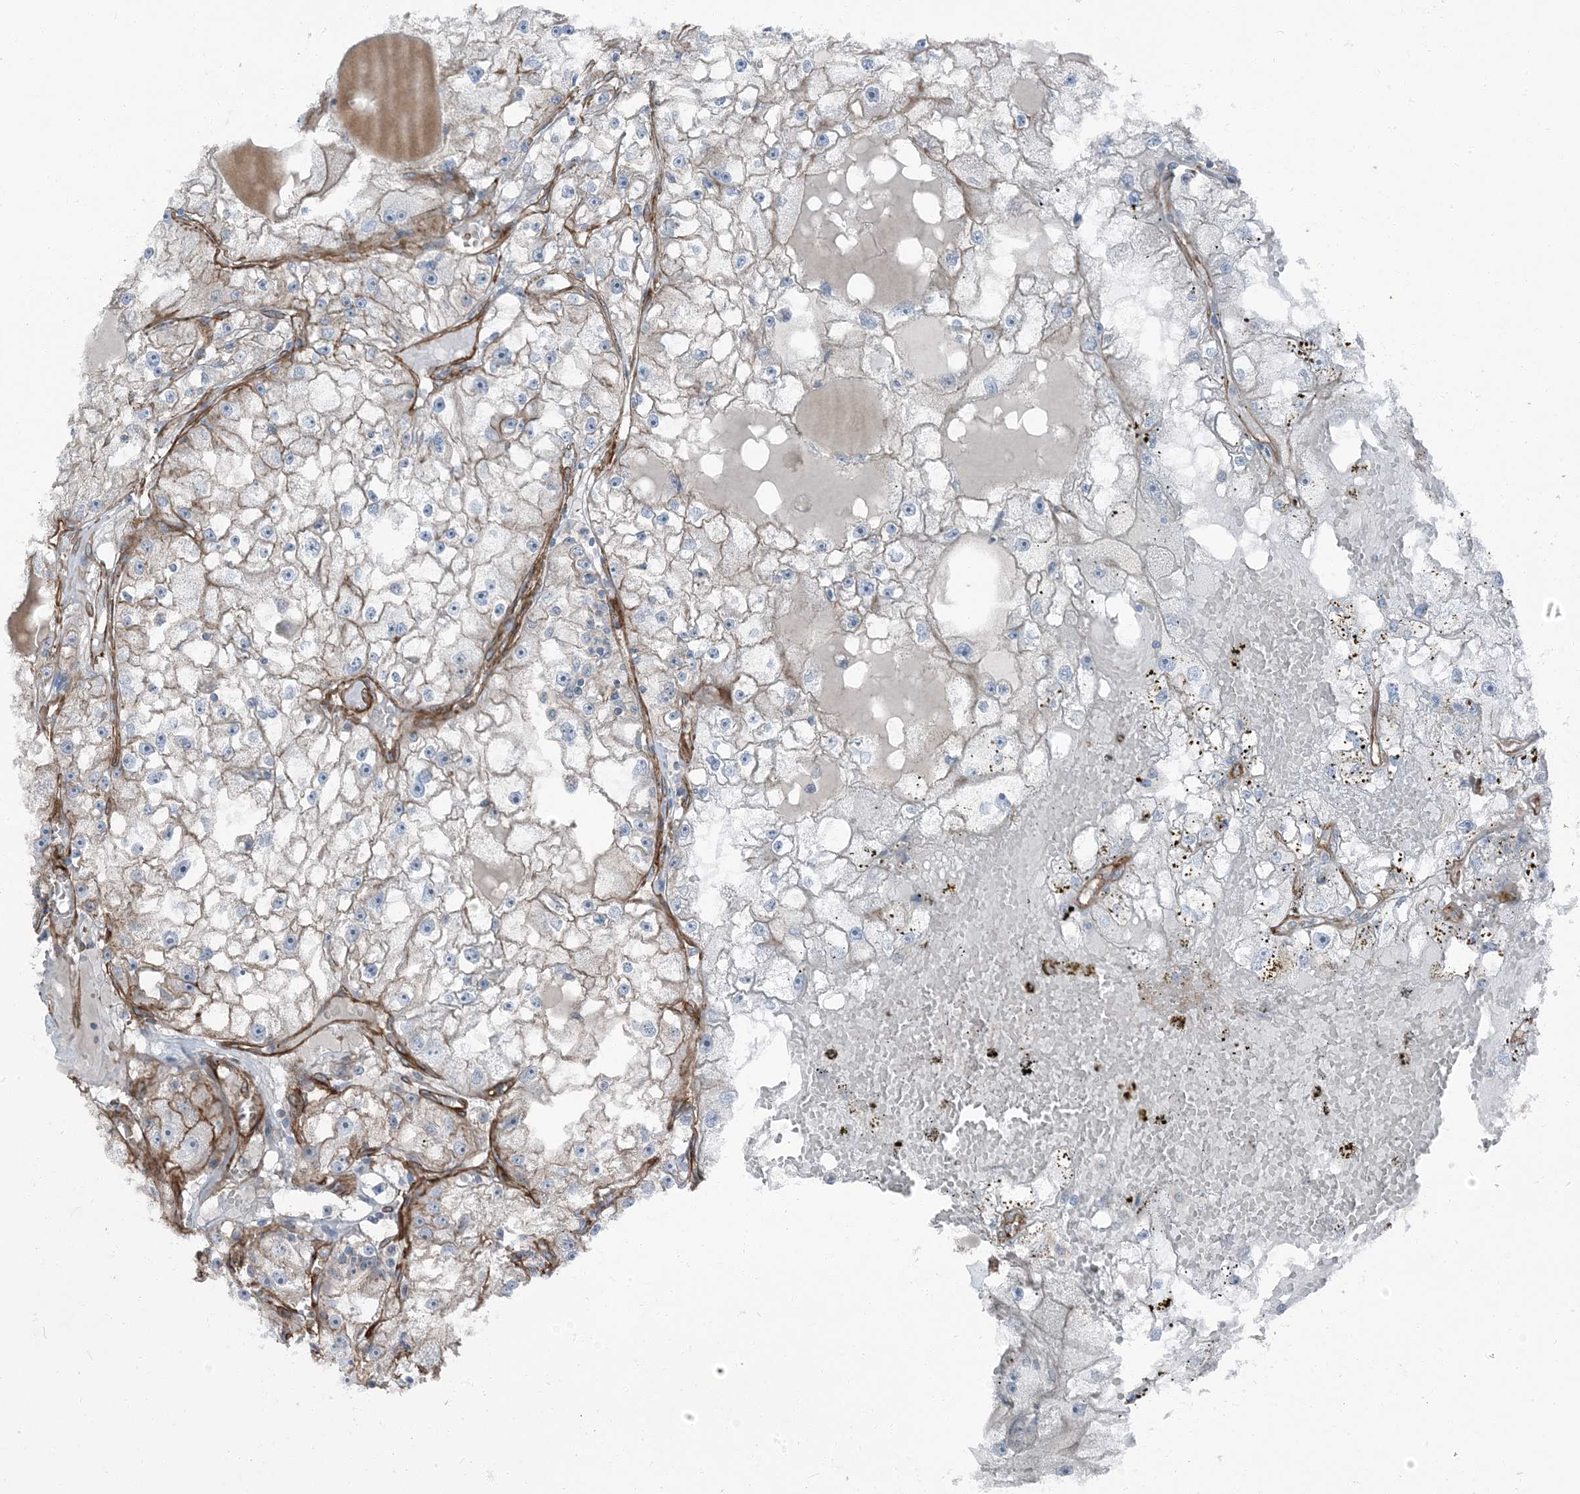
{"staining": {"intensity": "weak", "quantity": "<25%", "location": "cytoplasmic/membranous"}, "tissue": "renal cancer", "cell_type": "Tumor cells", "image_type": "cancer", "snomed": [{"axis": "morphology", "description": "Adenocarcinoma, NOS"}, {"axis": "topography", "description": "Kidney"}], "caption": "Human renal adenocarcinoma stained for a protein using IHC displays no expression in tumor cells.", "gene": "ZFP90", "patient": {"sex": "male", "age": 56}}